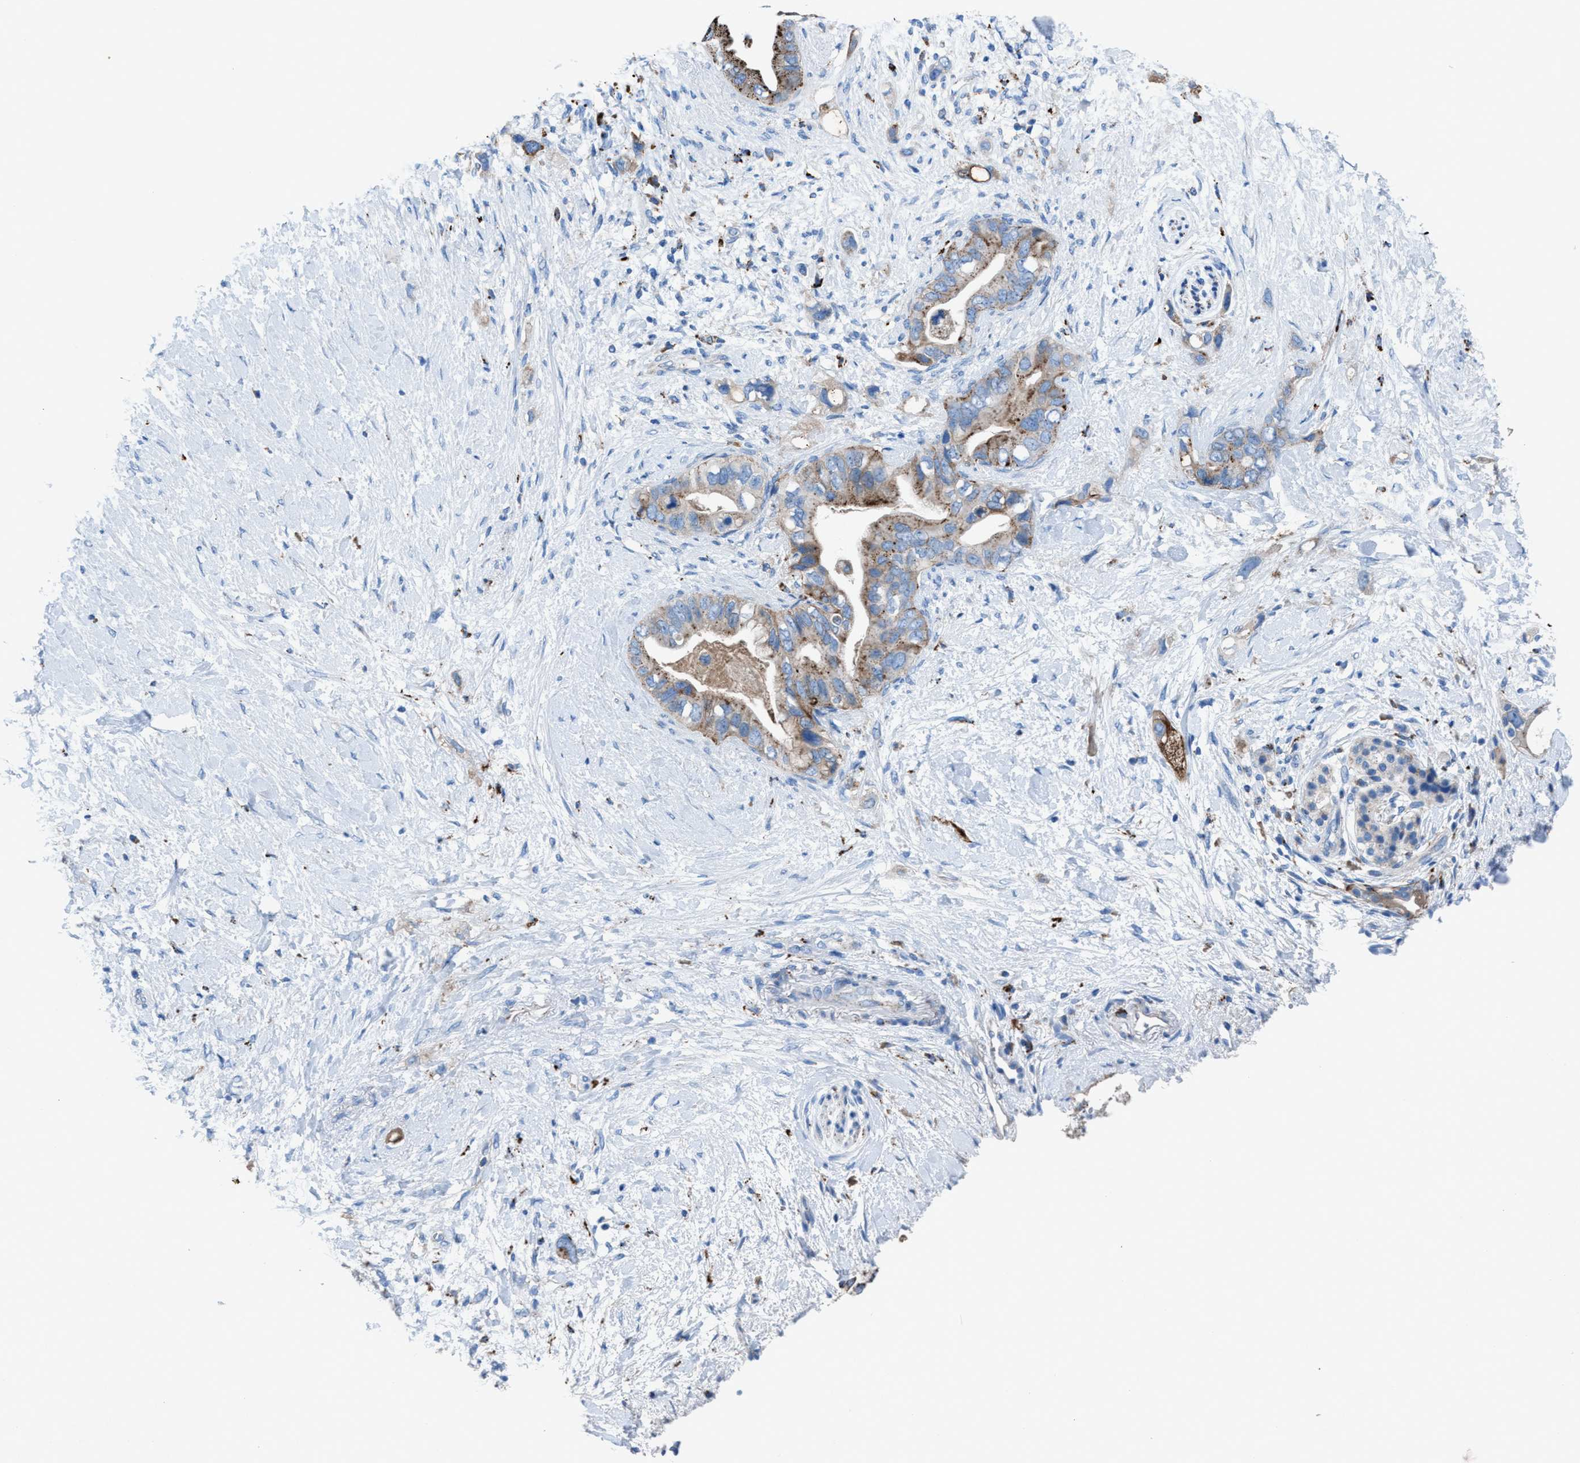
{"staining": {"intensity": "moderate", "quantity": "25%-75%", "location": "cytoplasmic/membranous"}, "tissue": "pancreatic cancer", "cell_type": "Tumor cells", "image_type": "cancer", "snomed": [{"axis": "morphology", "description": "Adenocarcinoma, NOS"}, {"axis": "topography", "description": "Pancreas"}], "caption": "A micrograph of pancreatic cancer stained for a protein shows moderate cytoplasmic/membranous brown staining in tumor cells. (brown staining indicates protein expression, while blue staining denotes nuclei).", "gene": "CD1B", "patient": {"sex": "female", "age": 56}}